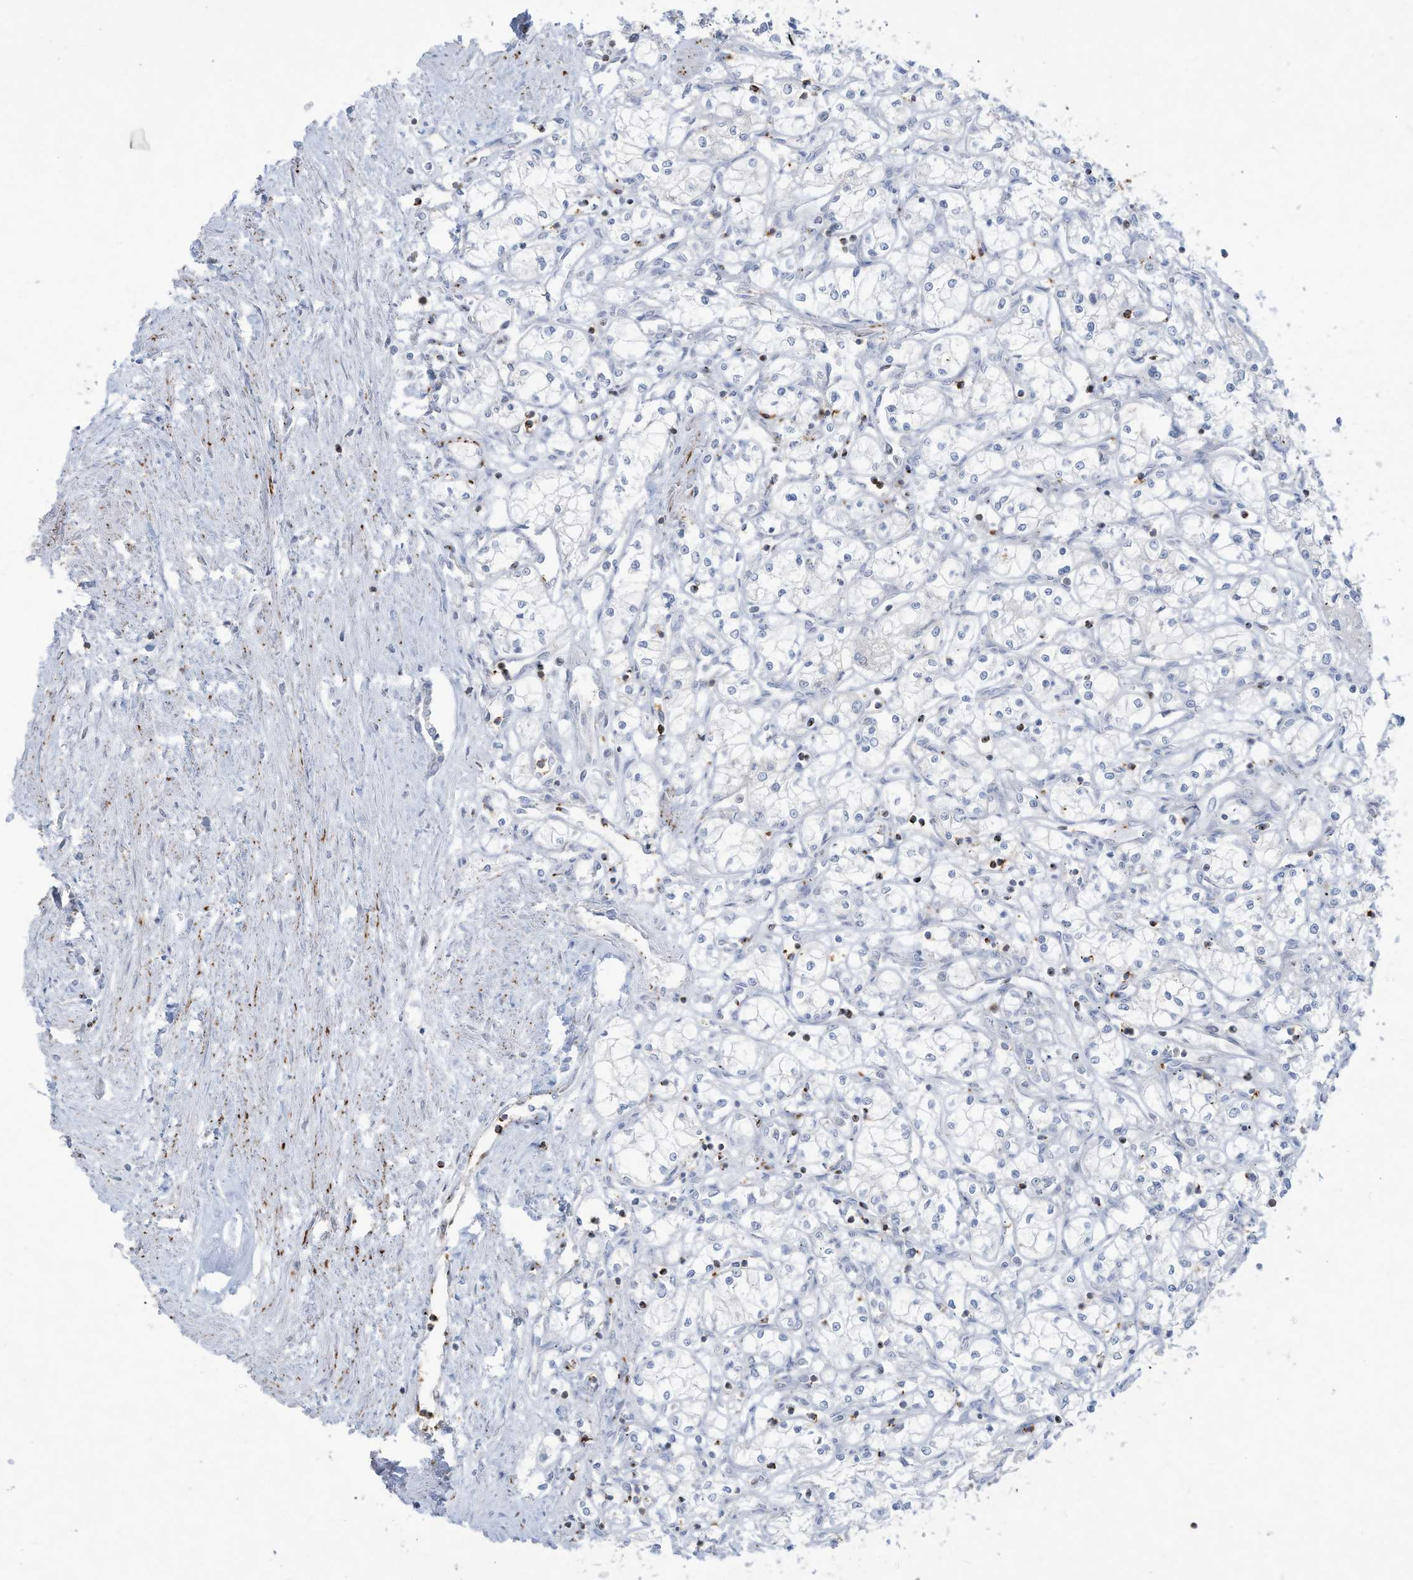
{"staining": {"intensity": "negative", "quantity": "none", "location": "none"}, "tissue": "renal cancer", "cell_type": "Tumor cells", "image_type": "cancer", "snomed": [{"axis": "morphology", "description": "Adenocarcinoma, NOS"}, {"axis": "topography", "description": "Kidney"}], "caption": "Tumor cells are negative for brown protein staining in adenocarcinoma (renal).", "gene": "THNSL2", "patient": {"sex": "male", "age": 59}}